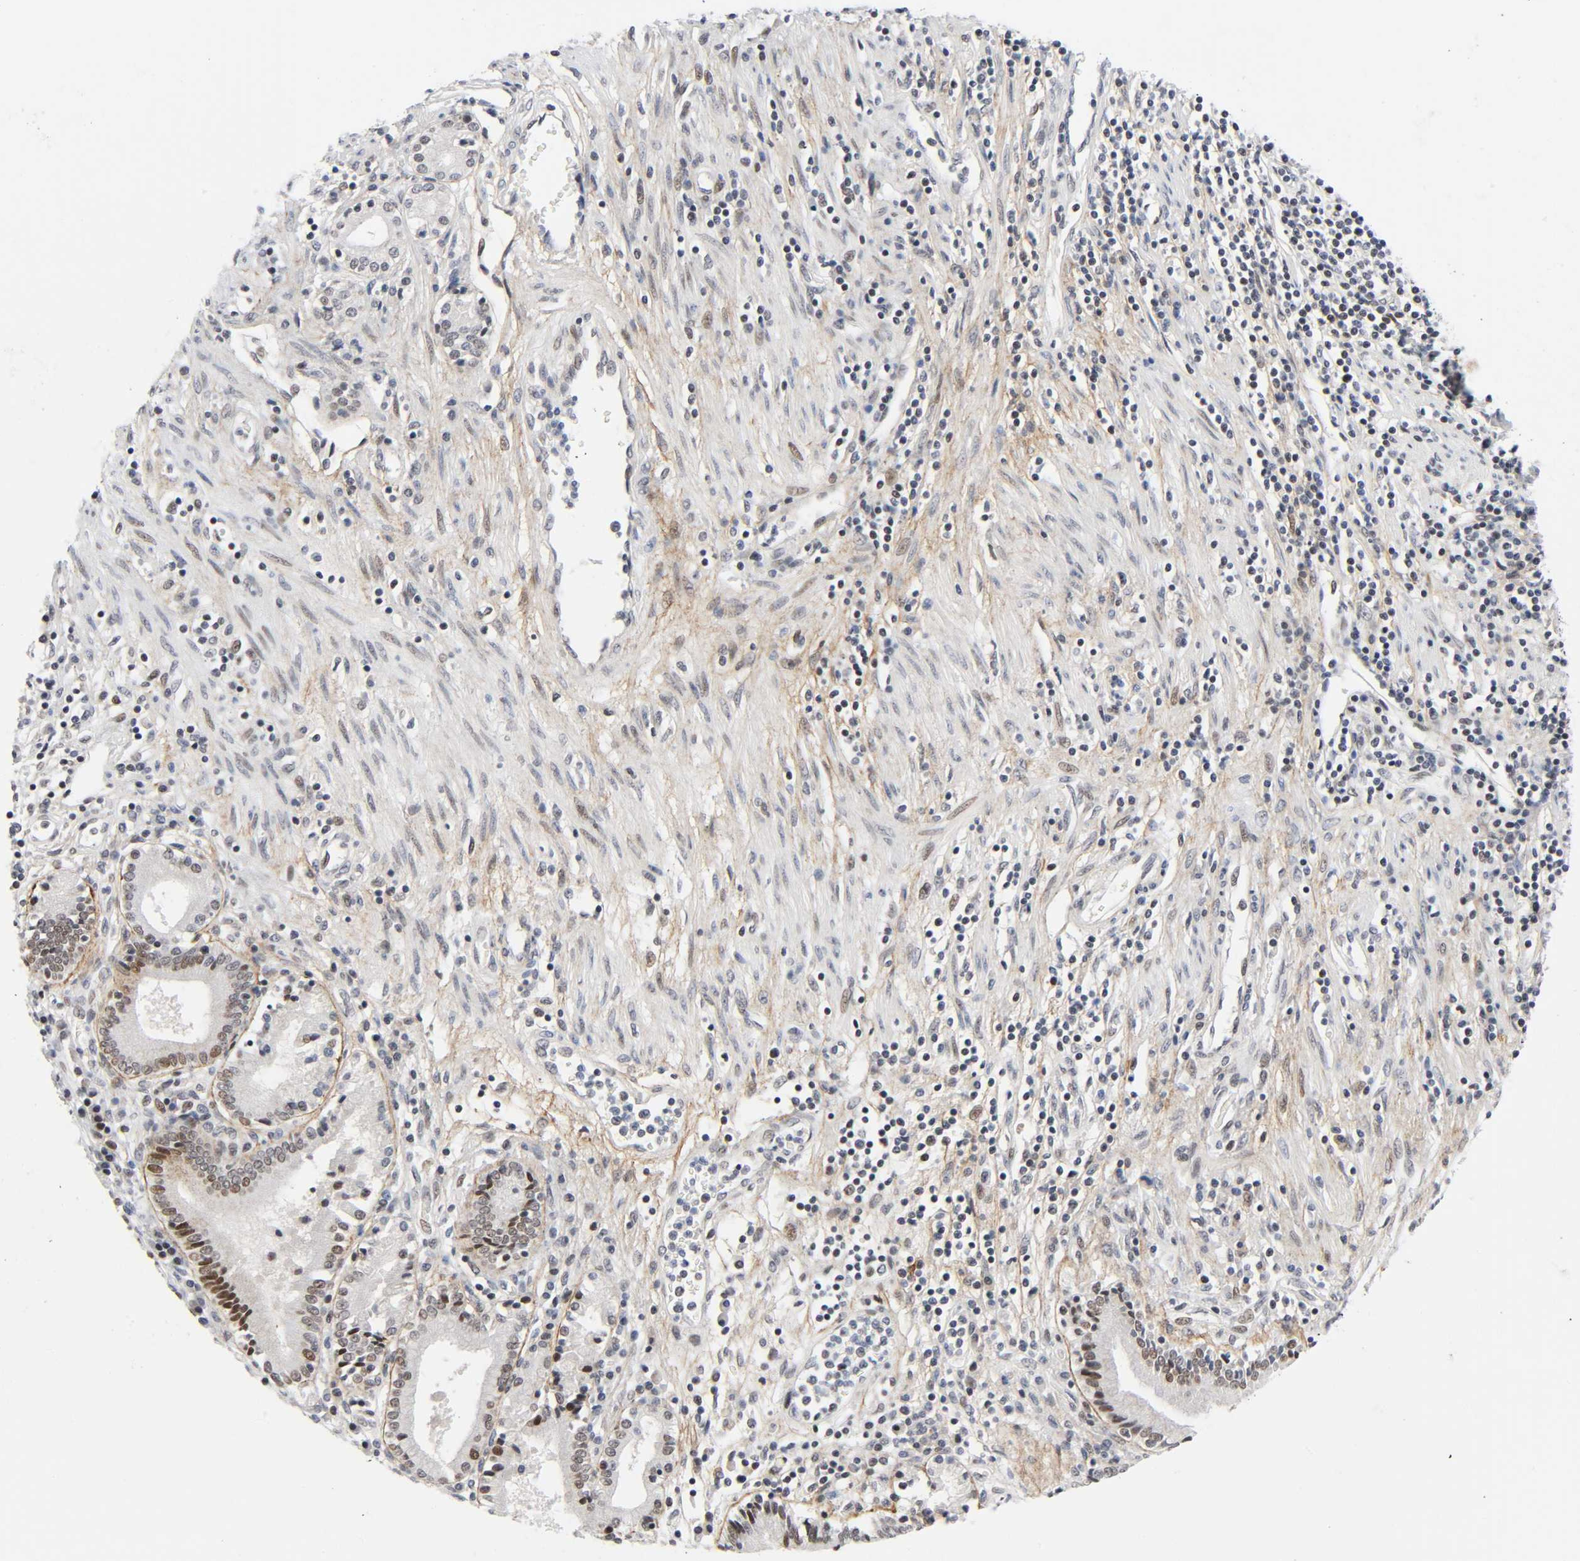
{"staining": {"intensity": "moderate", "quantity": "25%-75%", "location": "nuclear"}, "tissue": "pancreatic cancer", "cell_type": "Tumor cells", "image_type": "cancer", "snomed": [{"axis": "morphology", "description": "Adenocarcinoma, NOS"}, {"axis": "topography", "description": "Pancreas"}], "caption": "IHC image of neoplastic tissue: adenocarcinoma (pancreatic) stained using IHC exhibits medium levels of moderate protein expression localized specifically in the nuclear of tumor cells, appearing as a nuclear brown color.", "gene": "DIDO1", "patient": {"sex": "female", "age": 48}}